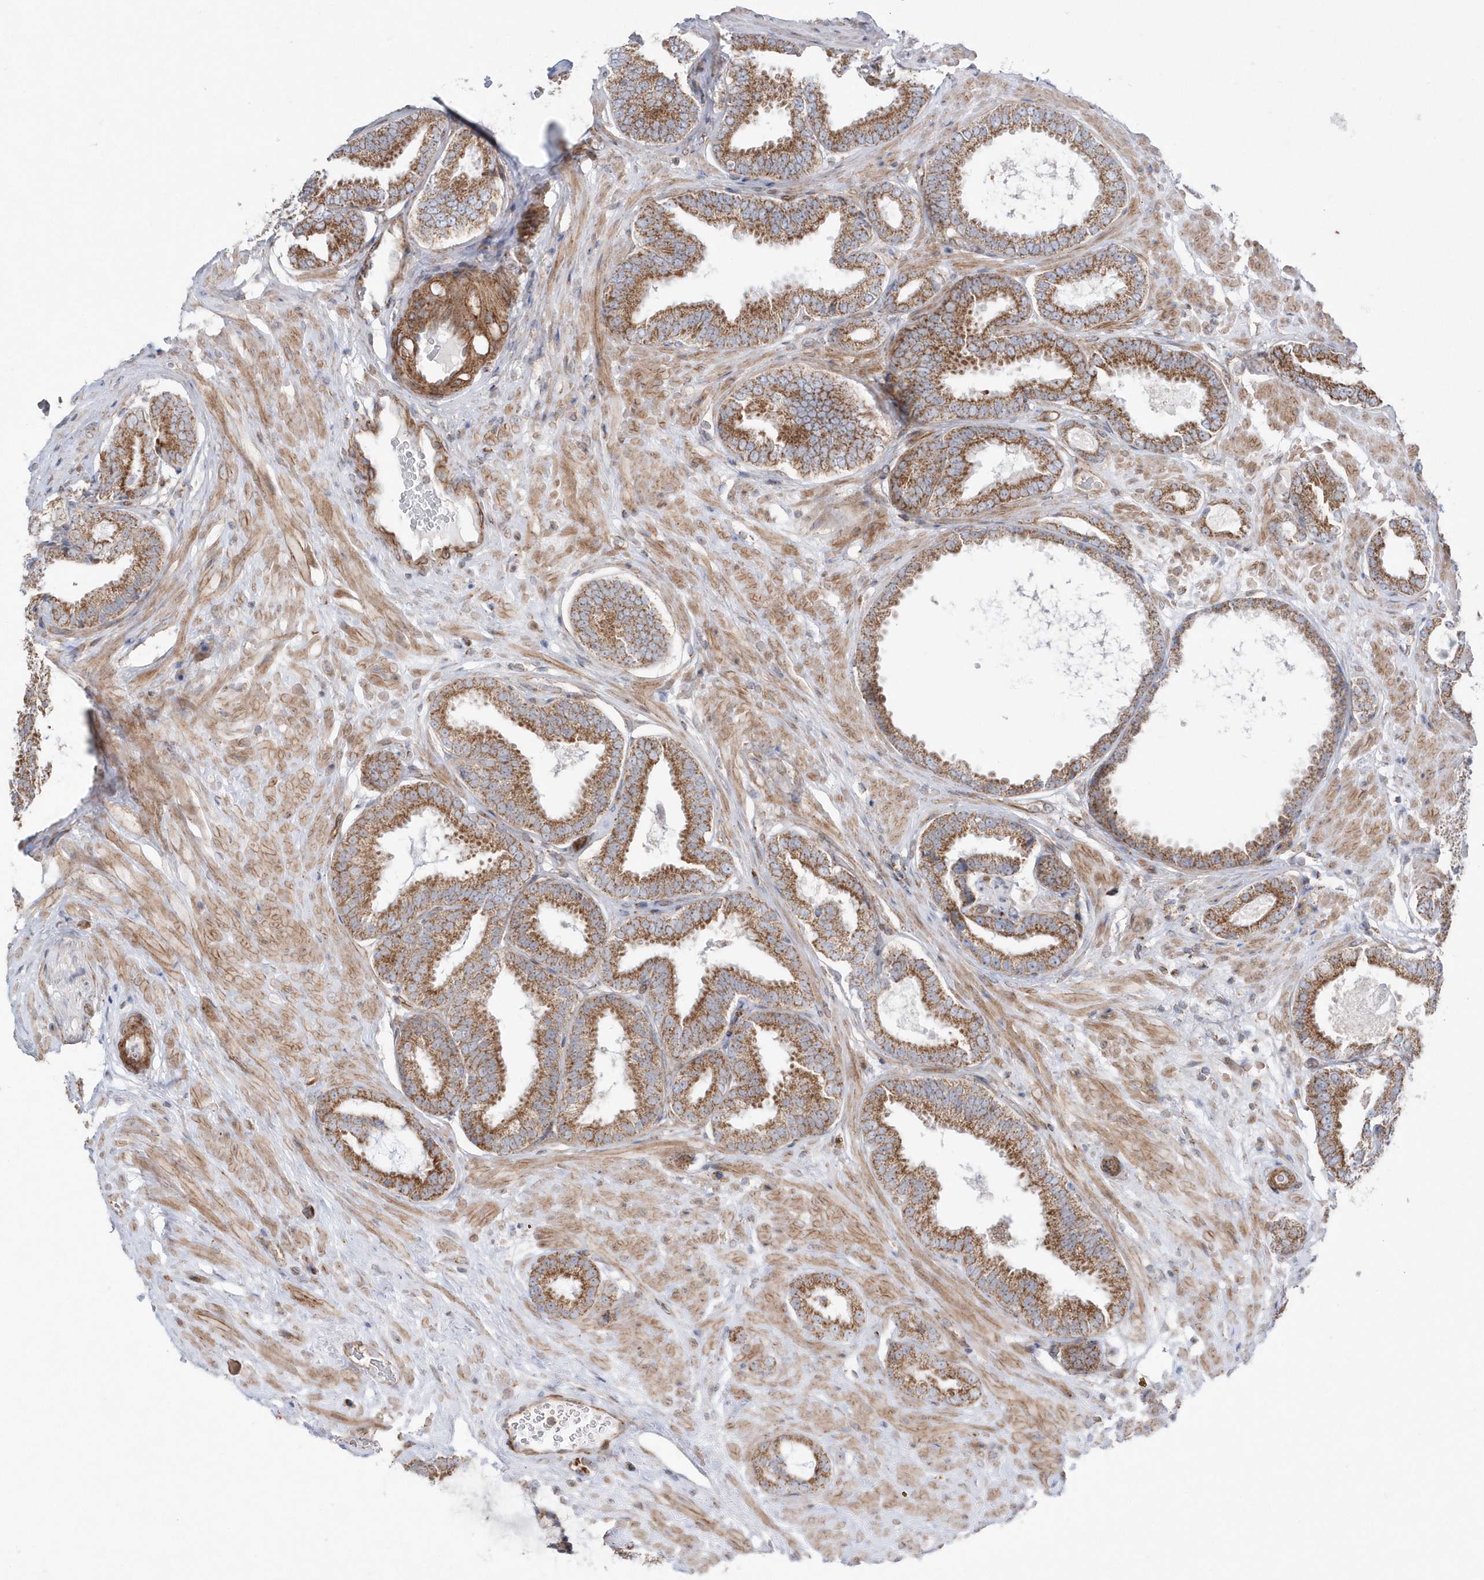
{"staining": {"intensity": "moderate", "quantity": ">75%", "location": "cytoplasmic/membranous"}, "tissue": "prostate cancer", "cell_type": "Tumor cells", "image_type": "cancer", "snomed": [{"axis": "morphology", "description": "Normal tissue, NOS"}, {"axis": "morphology", "description": "Adenocarcinoma, Low grade"}, {"axis": "topography", "description": "Prostate"}, {"axis": "topography", "description": "Peripheral nerve tissue"}], "caption": "A high-resolution image shows immunohistochemistry (IHC) staining of low-grade adenocarcinoma (prostate), which demonstrates moderate cytoplasmic/membranous positivity in approximately >75% of tumor cells.", "gene": "OPA1", "patient": {"sex": "male", "age": 71}}